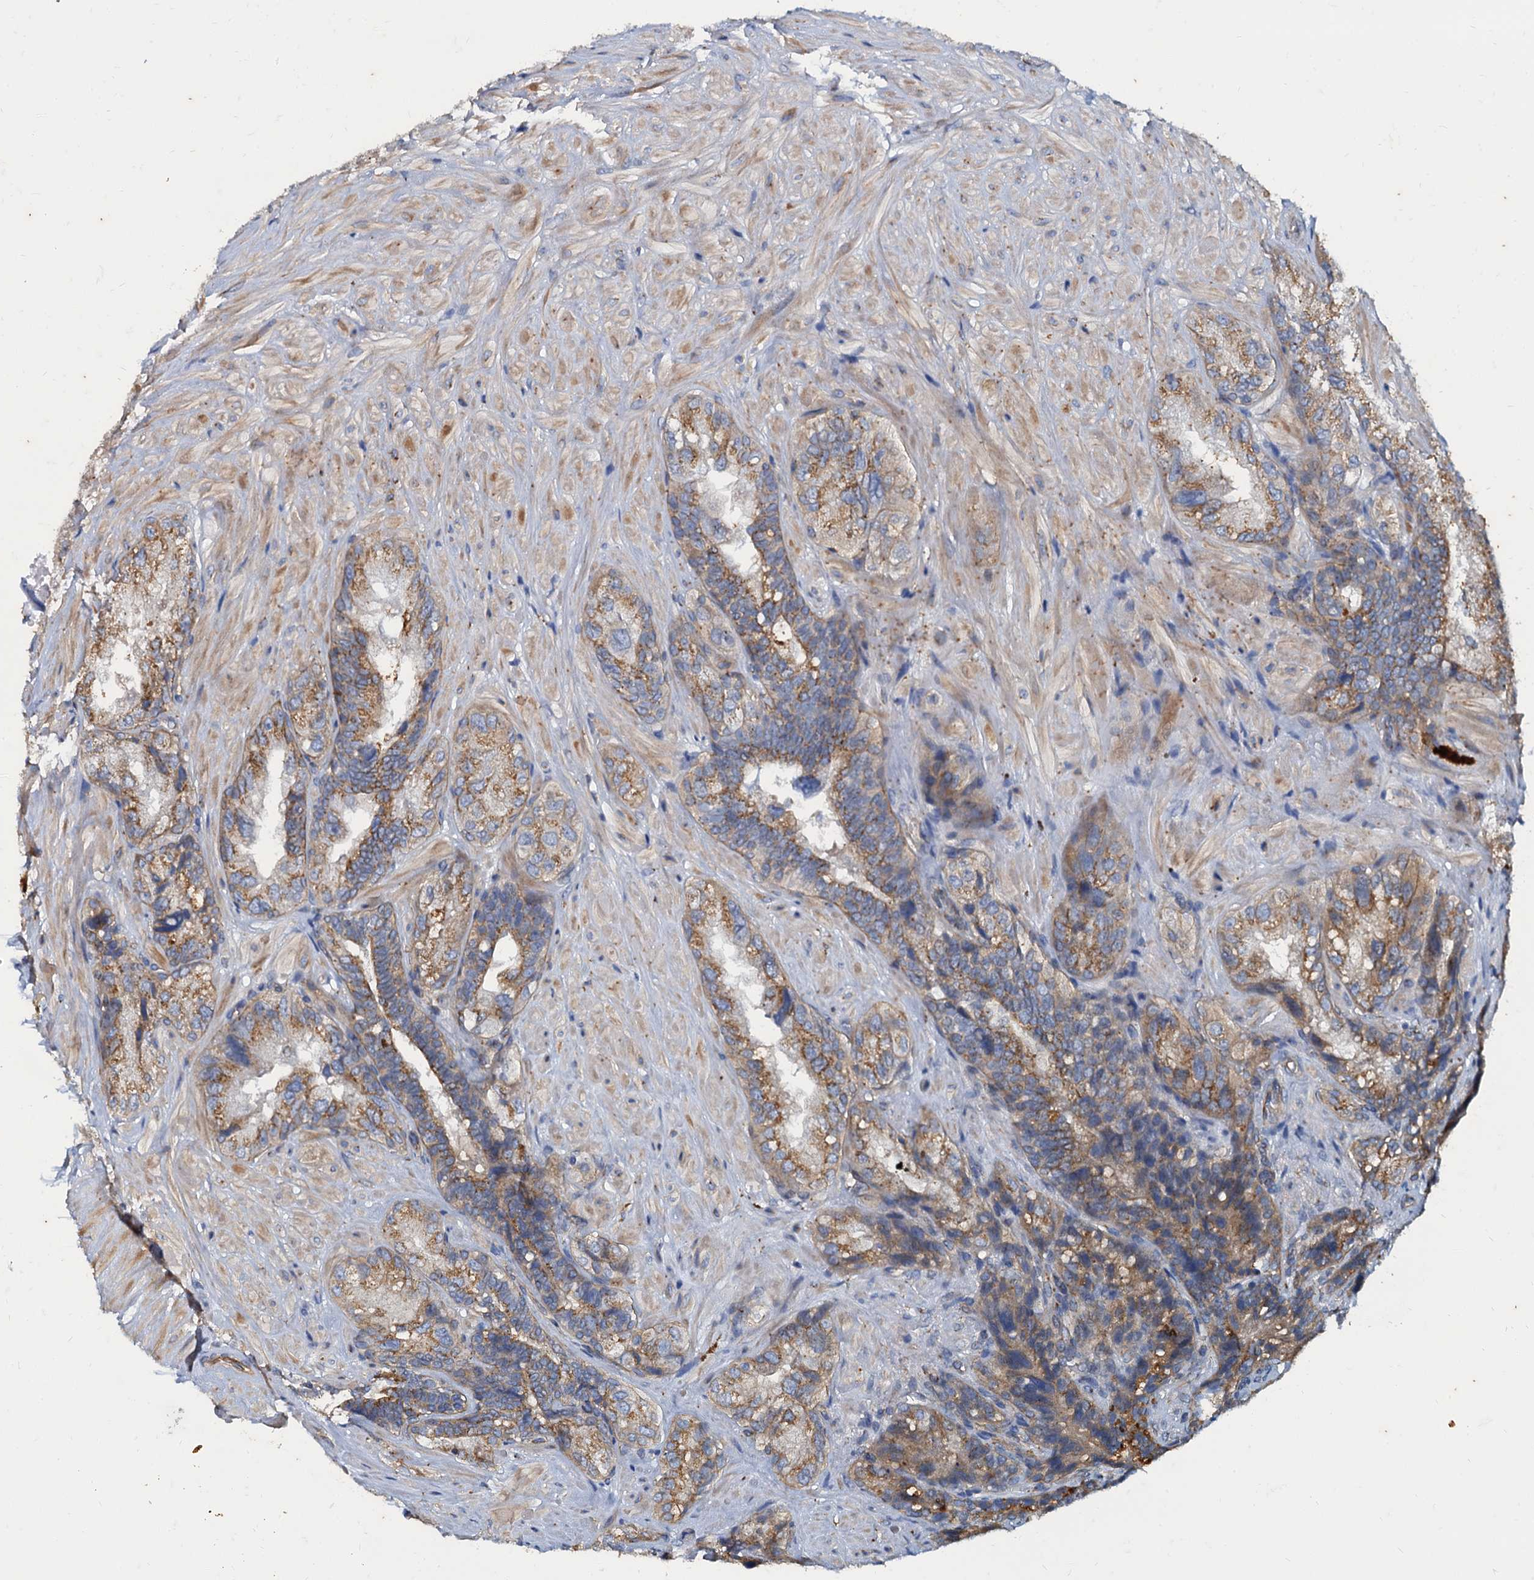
{"staining": {"intensity": "moderate", "quantity": ">75%", "location": "cytoplasmic/membranous"}, "tissue": "seminal vesicle", "cell_type": "Glandular cells", "image_type": "normal", "snomed": [{"axis": "morphology", "description": "Normal tissue, NOS"}, {"axis": "topography", "description": "Prostate and seminal vesicle, NOS"}, {"axis": "topography", "description": "Prostate"}, {"axis": "topography", "description": "Seminal veicle"}], "caption": "The image reveals immunohistochemical staining of unremarkable seminal vesicle. There is moderate cytoplasmic/membranous staining is seen in approximately >75% of glandular cells. (DAB (3,3'-diaminobenzidine) = brown stain, brightfield microscopy at high magnification).", "gene": "NGRN", "patient": {"sex": "male", "age": 67}}